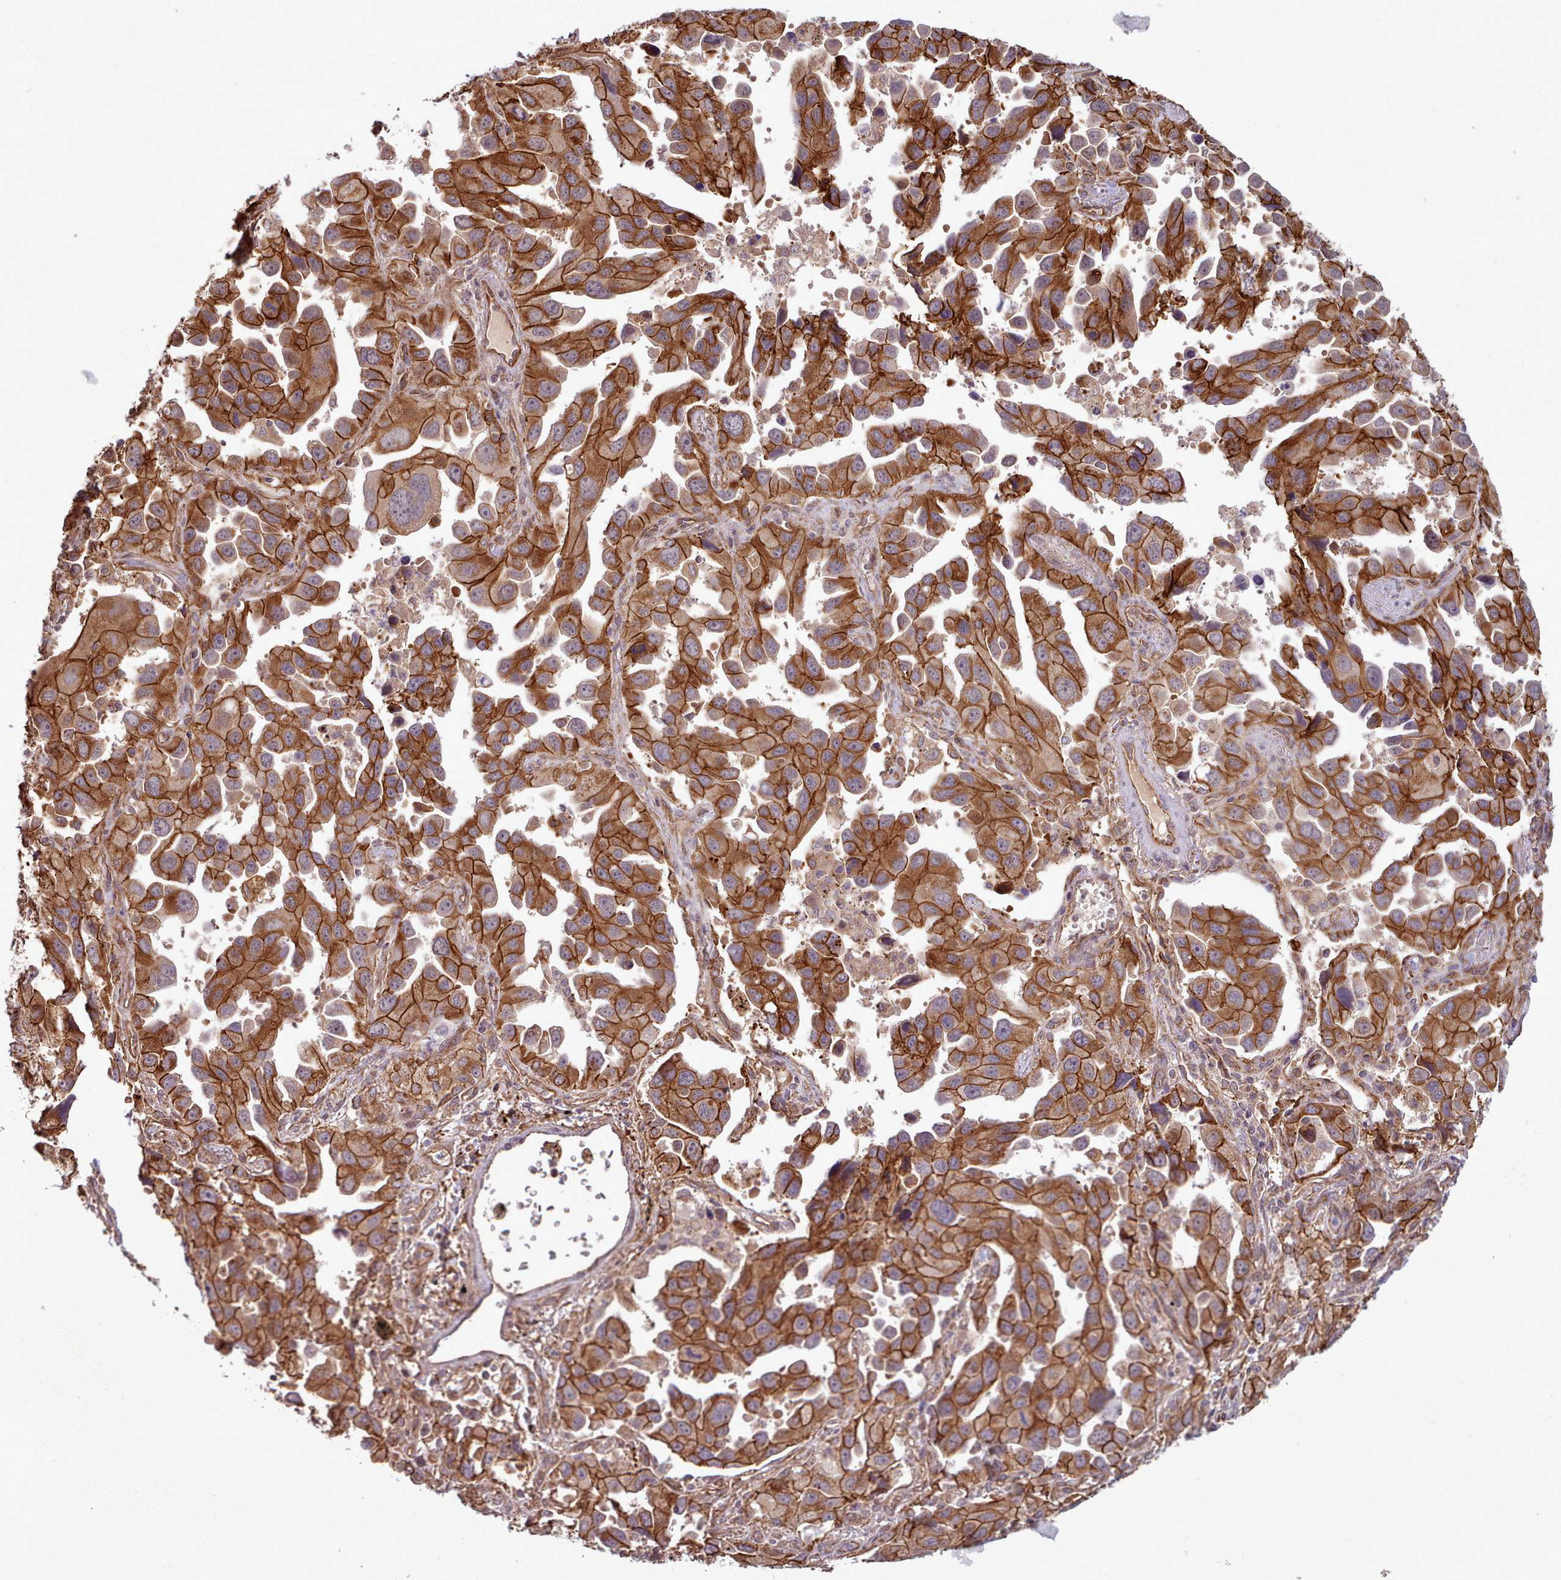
{"staining": {"intensity": "strong", "quantity": ">75%", "location": "cytoplasmic/membranous"}, "tissue": "lung cancer", "cell_type": "Tumor cells", "image_type": "cancer", "snomed": [{"axis": "morphology", "description": "Adenocarcinoma, NOS"}, {"axis": "topography", "description": "Lung"}], "caption": "Protein staining of lung cancer (adenocarcinoma) tissue exhibits strong cytoplasmic/membranous positivity in about >75% of tumor cells.", "gene": "MRPL46", "patient": {"sex": "male", "age": 66}}